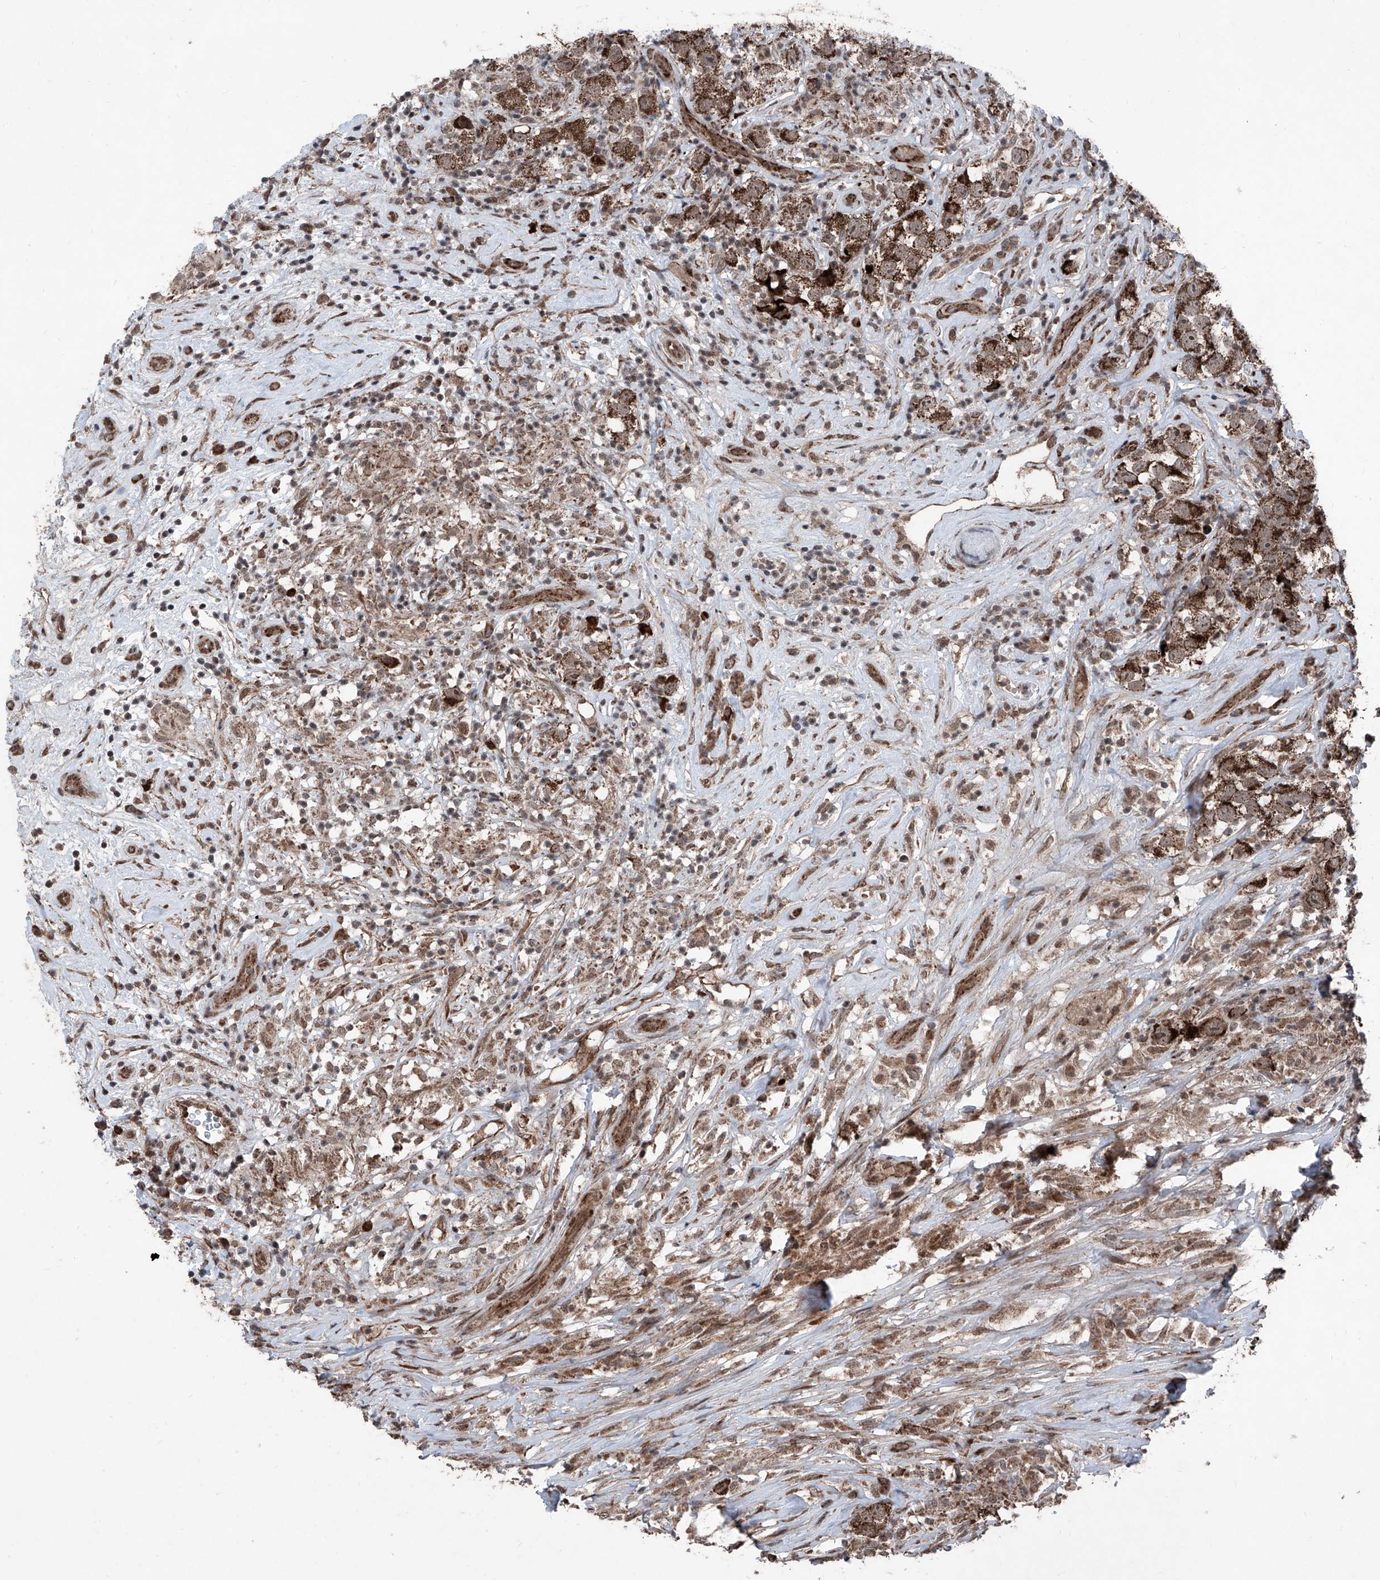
{"staining": {"intensity": "strong", "quantity": ">75%", "location": "cytoplasmic/membranous"}, "tissue": "testis cancer", "cell_type": "Tumor cells", "image_type": "cancer", "snomed": [{"axis": "morphology", "description": "Seminoma, NOS"}, {"axis": "topography", "description": "Testis"}], "caption": "Human testis cancer stained with a protein marker exhibits strong staining in tumor cells.", "gene": "COA7", "patient": {"sex": "male", "age": 49}}